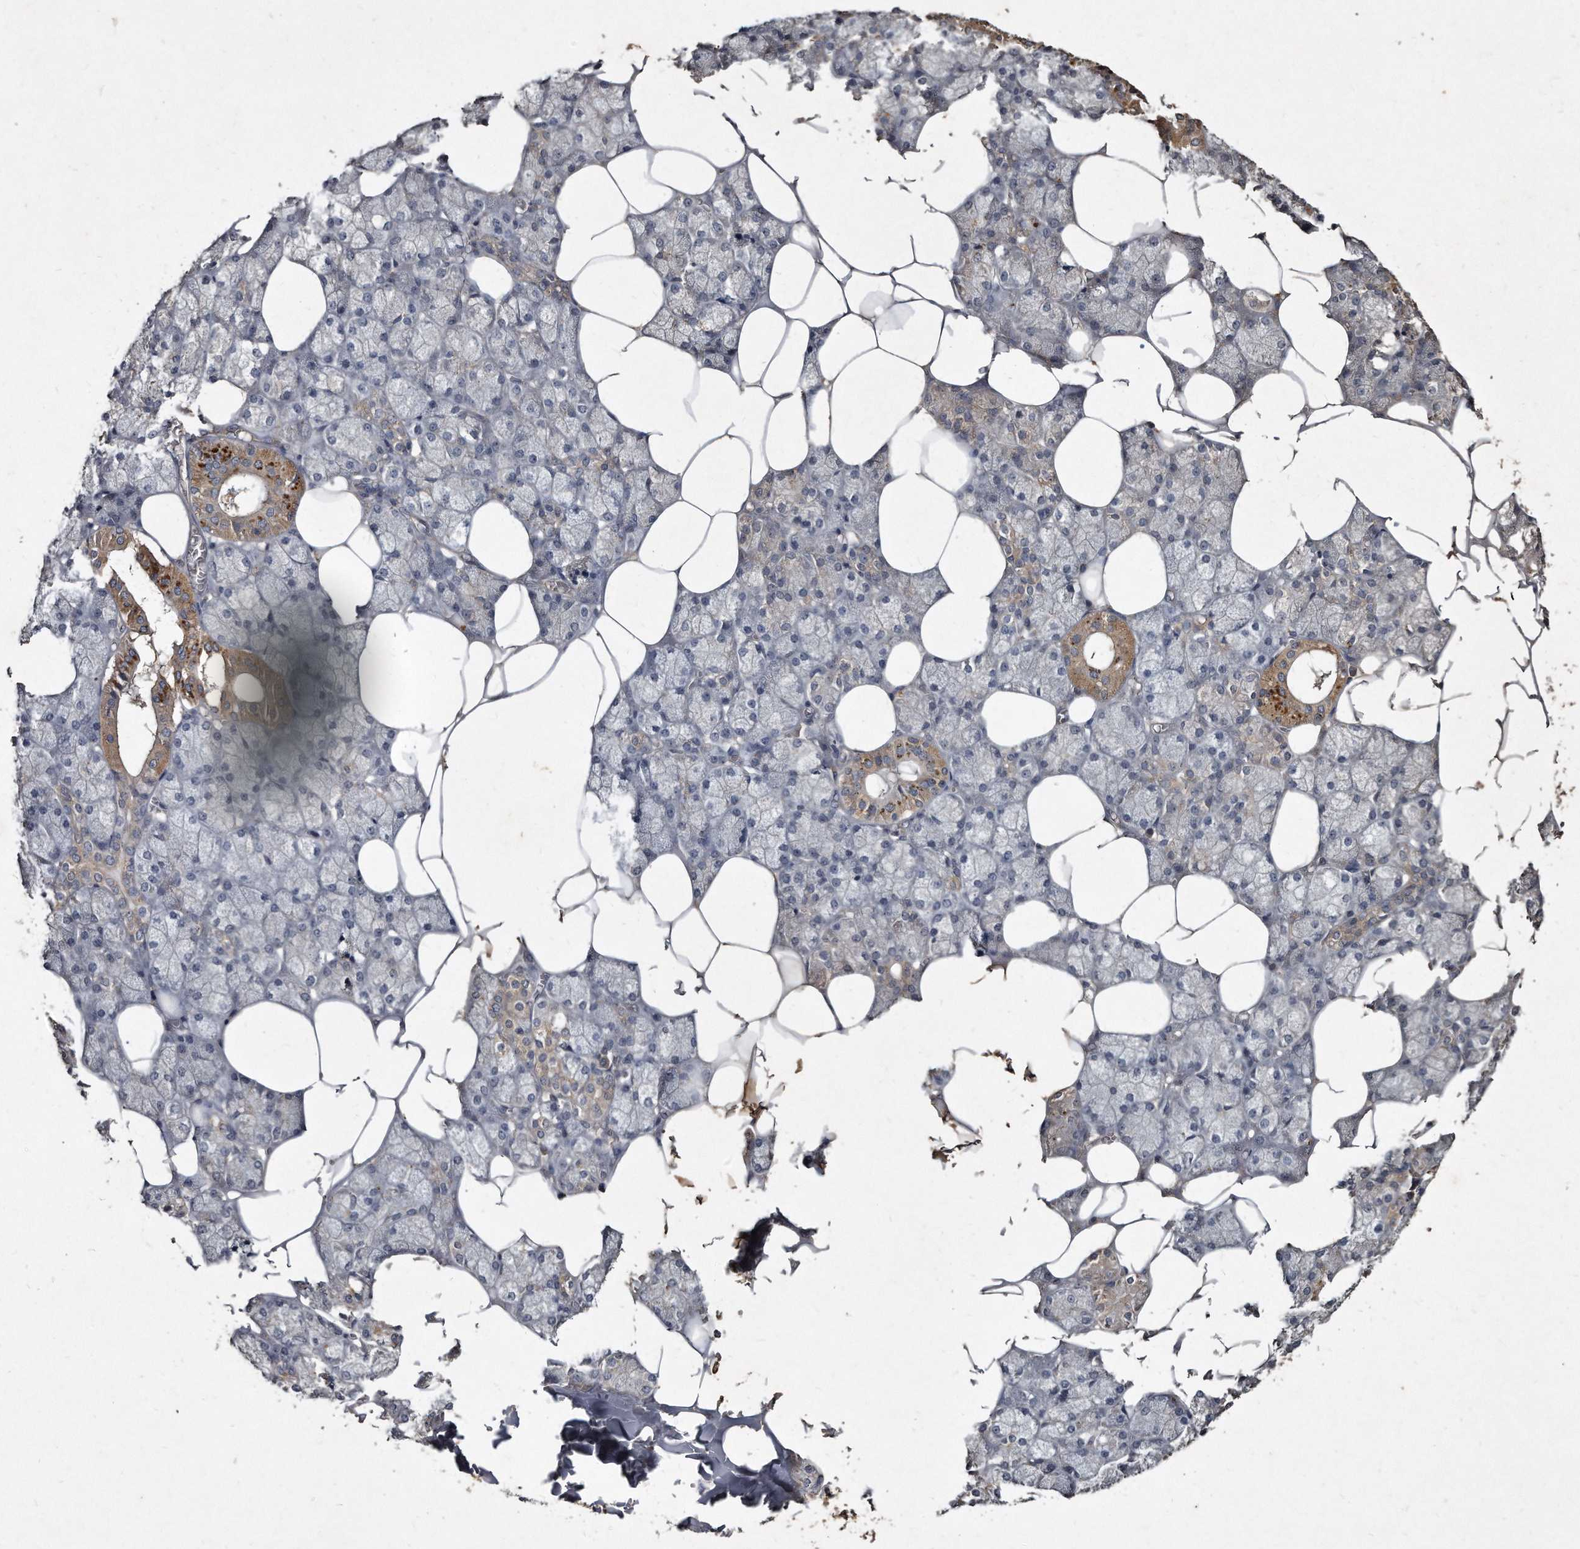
{"staining": {"intensity": "moderate", "quantity": "<25%", "location": "cytoplasmic/membranous"}, "tissue": "salivary gland", "cell_type": "Glandular cells", "image_type": "normal", "snomed": [{"axis": "morphology", "description": "Normal tissue, NOS"}, {"axis": "topography", "description": "Salivary gland"}], "caption": "Brown immunohistochemical staining in benign human salivary gland demonstrates moderate cytoplasmic/membranous positivity in approximately <25% of glandular cells.", "gene": "KLHDC3", "patient": {"sex": "male", "age": 62}}